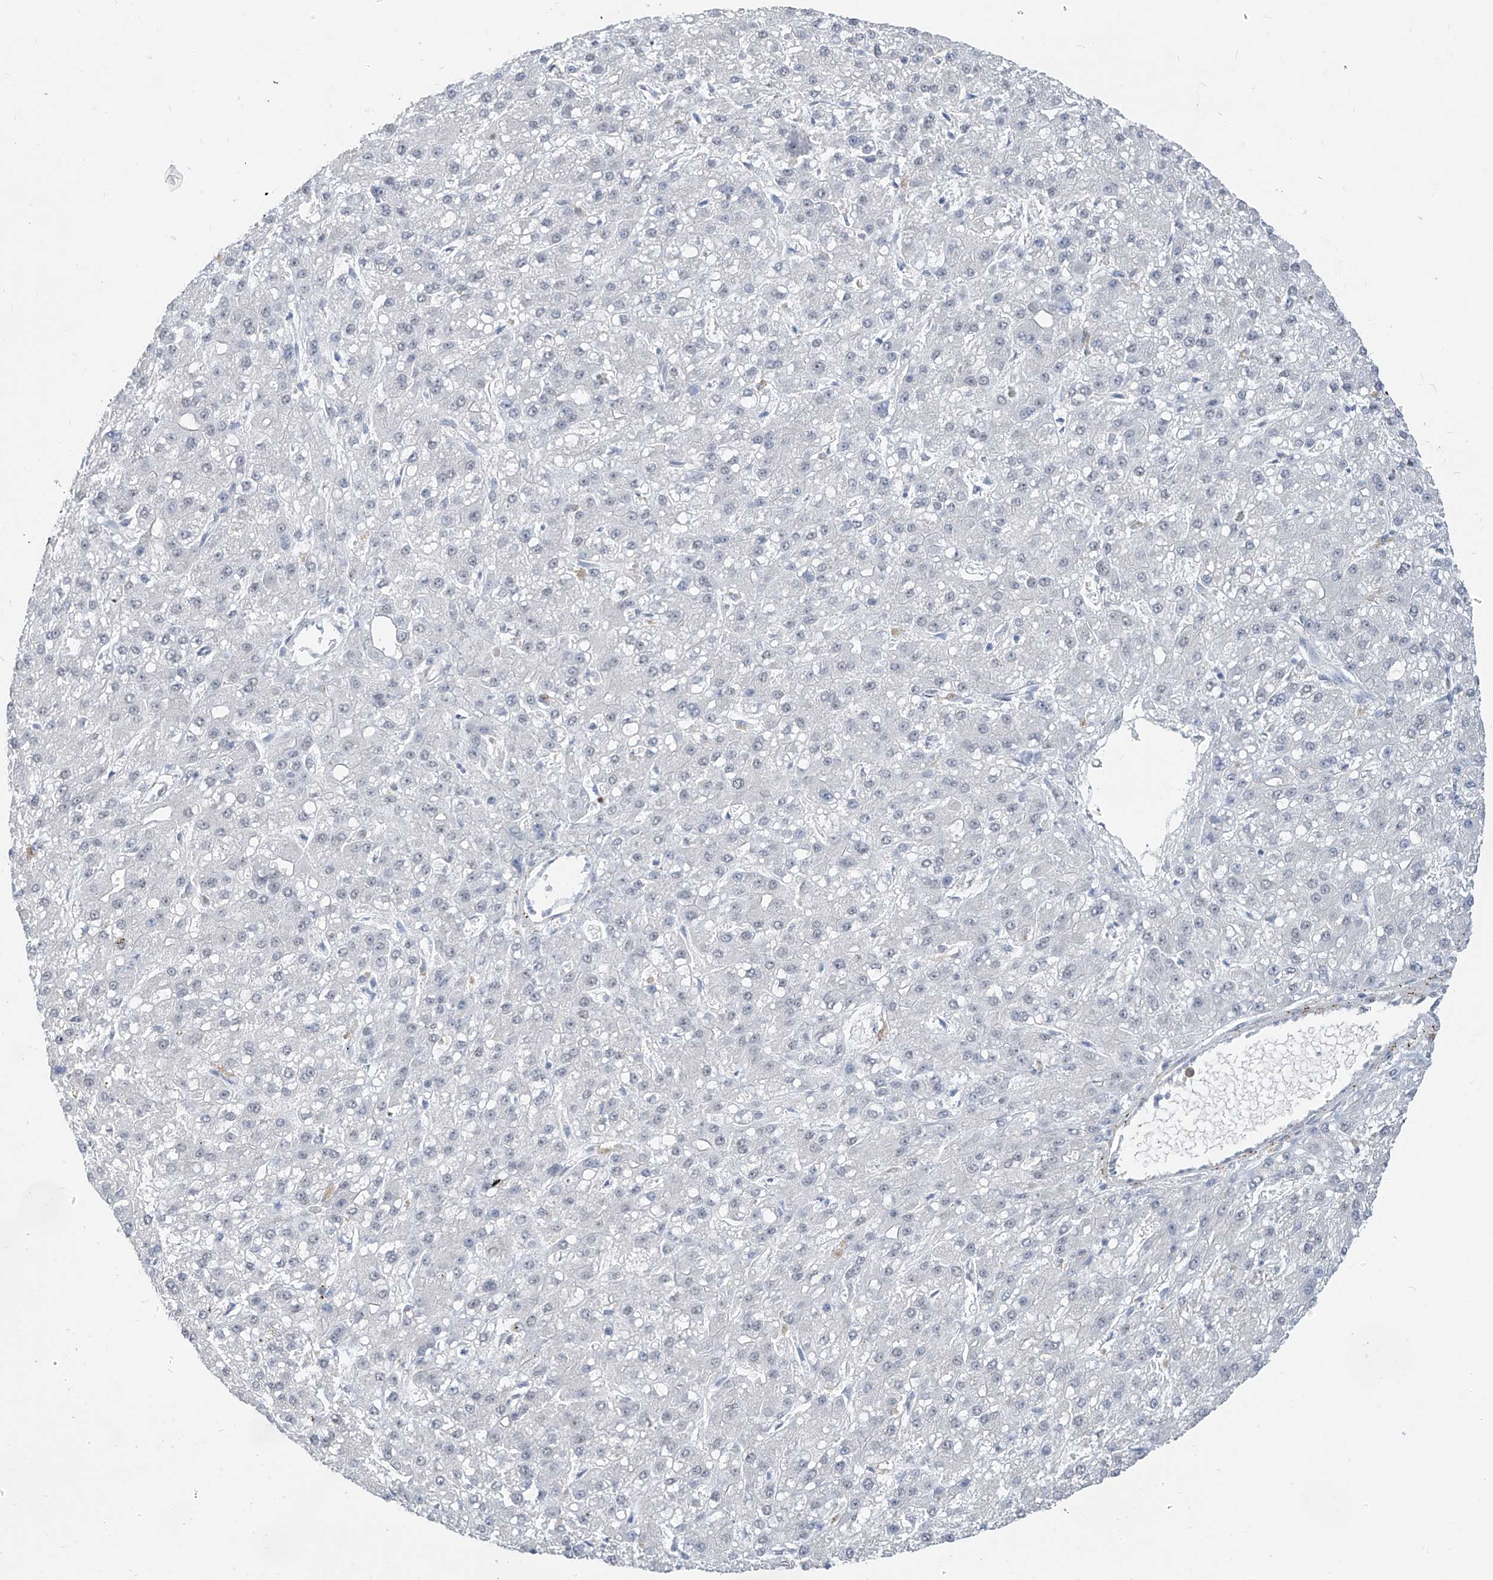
{"staining": {"intensity": "negative", "quantity": "none", "location": "none"}, "tissue": "liver cancer", "cell_type": "Tumor cells", "image_type": "cancer", "snomed": [{"axis": "morphology", "description": "Carcinoma, Hepatocellular, NOS"}, {"axis": "topography", "description": "Liver"}], "caption": "Hepatocellular carcinoma (liver) was stained to show a protein in brown. There is no significant positivity in tumor cells. (Stains: DAB (3,3'-diaminobenzidine) immunohistochemistry (IHC) with hematoxylin counter stain, Microscopy: brightfield microscopy at high magnification).", "gene": "MCM9", "patient": {"sex": "male", "age": 67}}